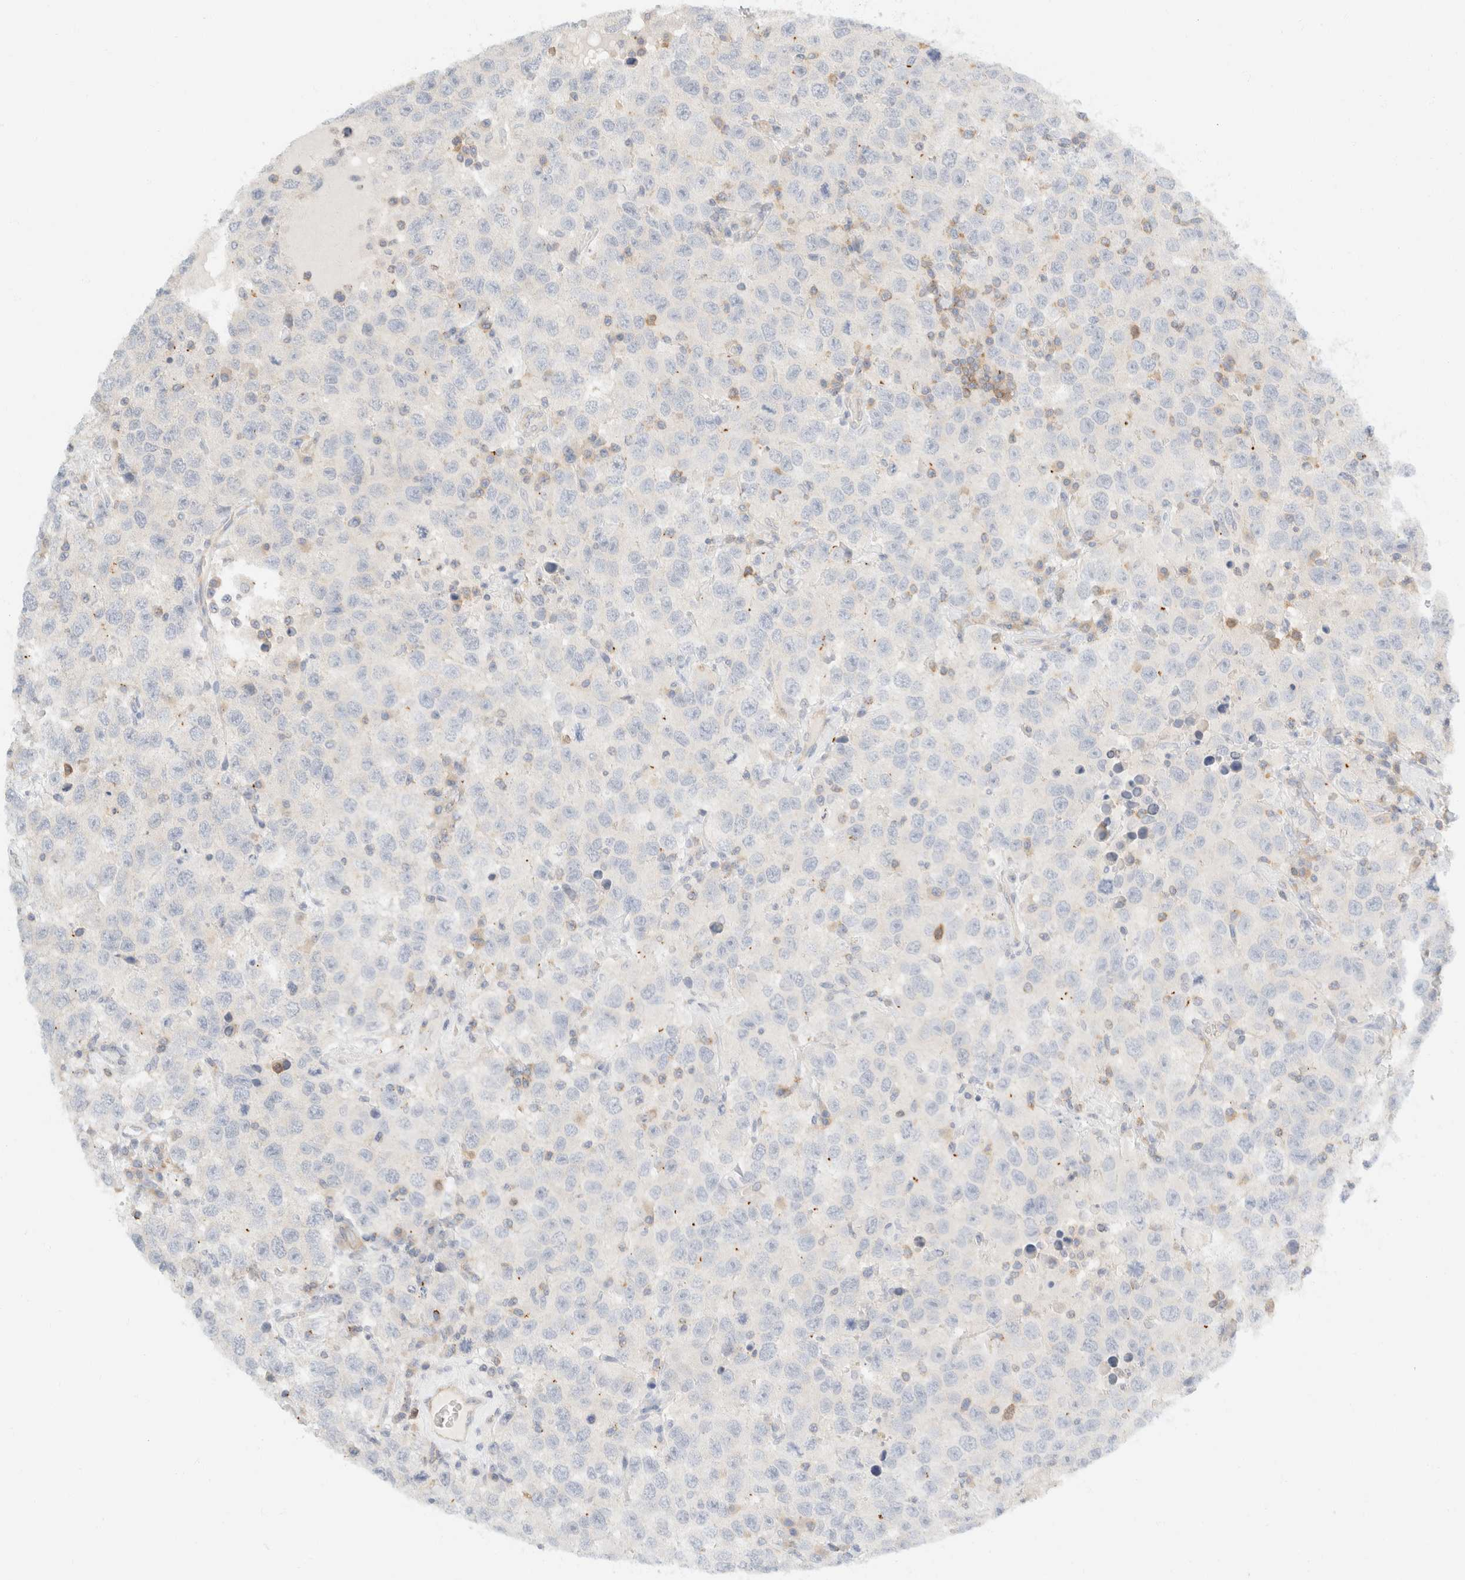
{"staining": {"intensity": "negative", "quantity": "none", "location": "none"}, "tissue": "testis cancer", "cell_type": "Tumor cells", "image_type": "cancer", "snomed": [{"axis": "morphology", "description": "Seminoma, NOS"}, {"axis": "topography", "description": "Testis"}], "caption": "Image shows no significant protein staining in tumor cells of testis seminoma.", "gene": "SH3GLB2", "patient": {"sex": "male", "age": 41}}